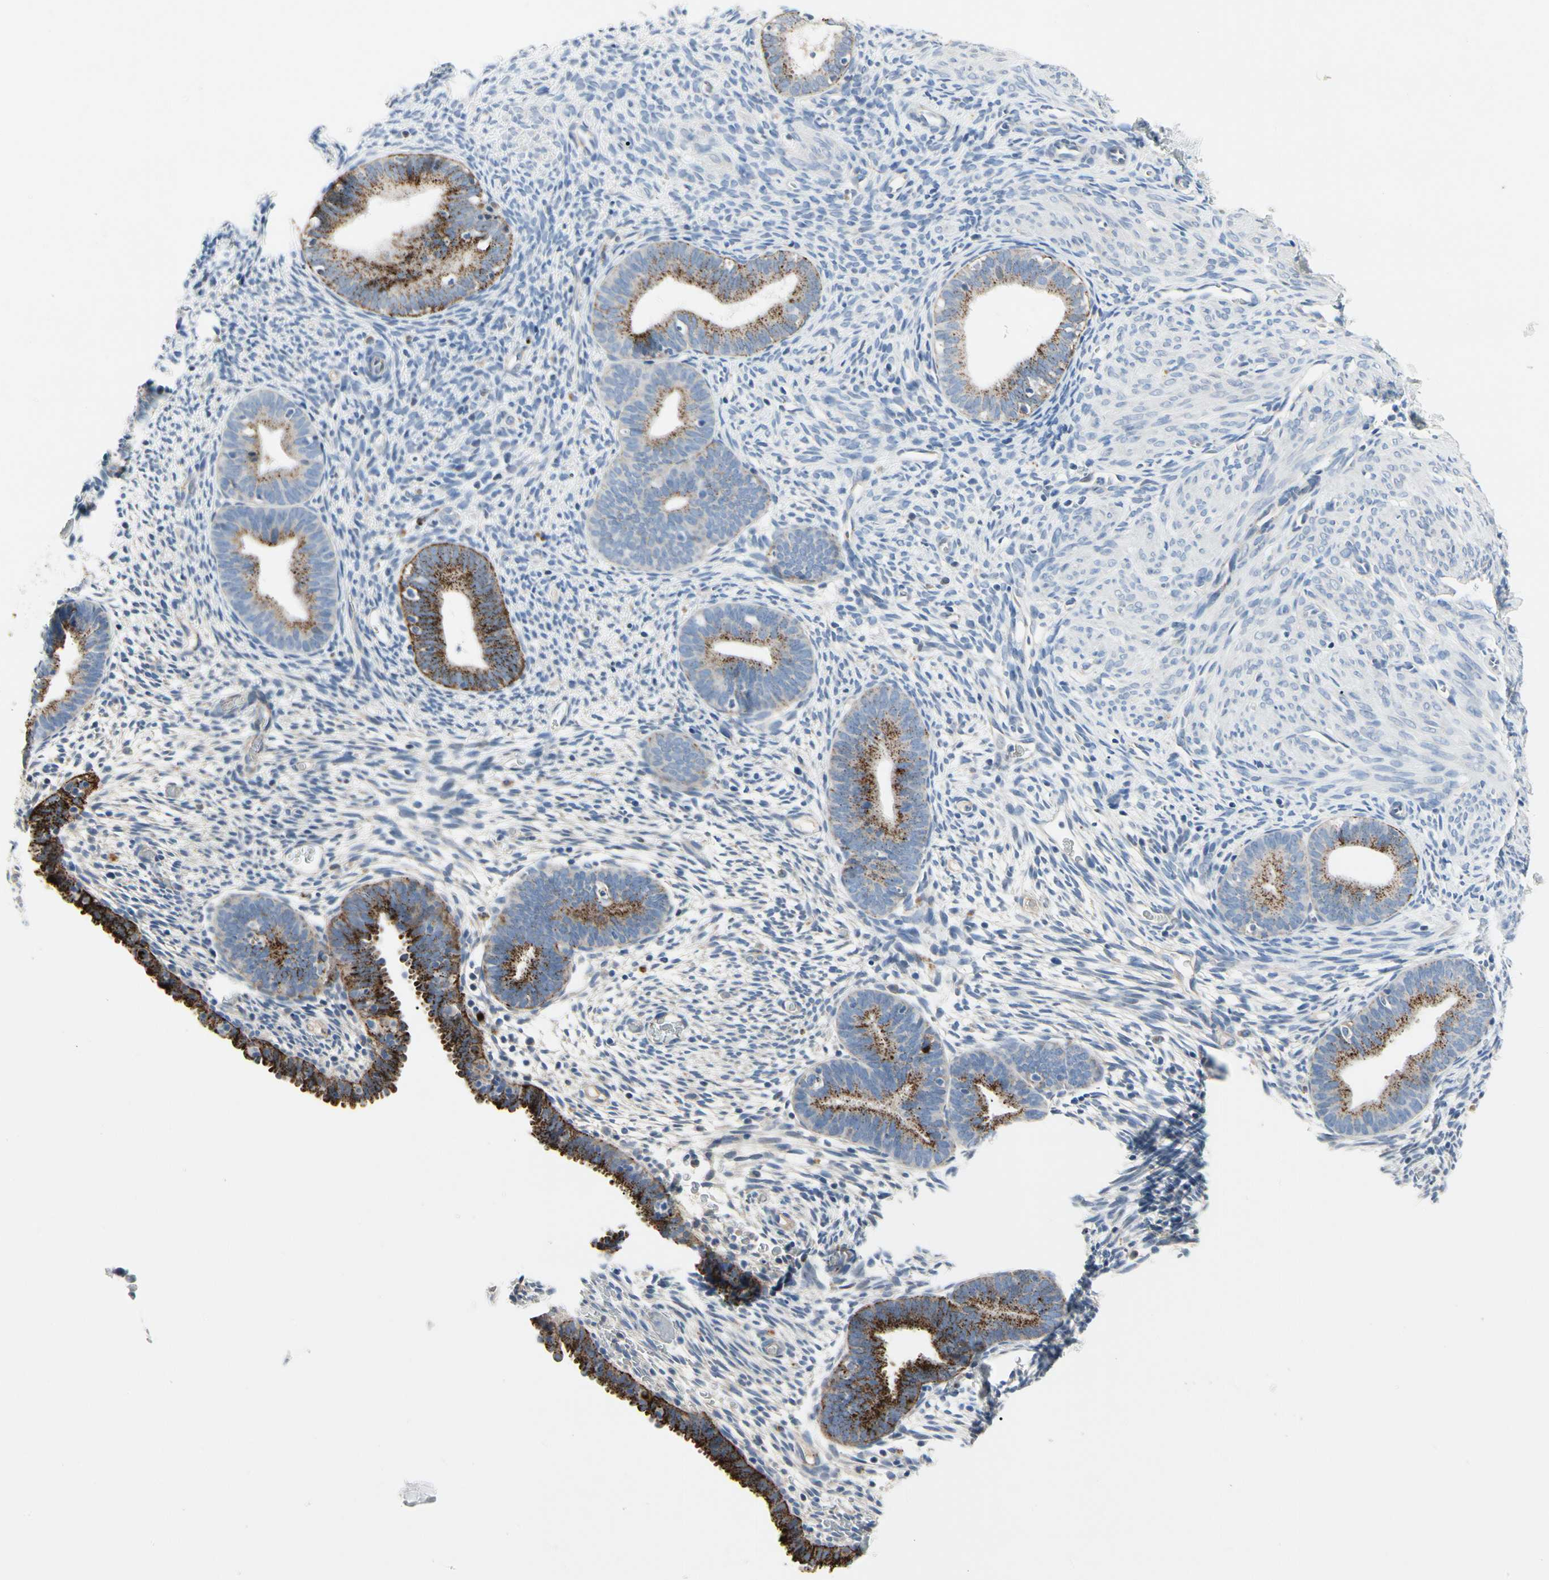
{"staining": {"intensity": "negative", "quantity": "none", "location": "none"}, "tissue": "endometrium", "cell_type": "Cells in endometrial stroma", "image_type": "normal", "snomed": [{"axis": "morphology", "description": "Normal tissue, NOS"}, {"axis": "morphology", "description": "Atrophy, NOS"}, {"axis": "topography", "description": "Uterus"}, {"axis": "topography", "description": "Endometrium"}], "caption": "A histopathology image of endometrium stained for a protein exhibits no brown staining in cells in endometrial stroma. The staining is performed using DAB brown chromogen with nuclei counter-stained in using hematoxylin.", "gene": "RETSAT", "patient": {"sex": "female", "age": 68}}